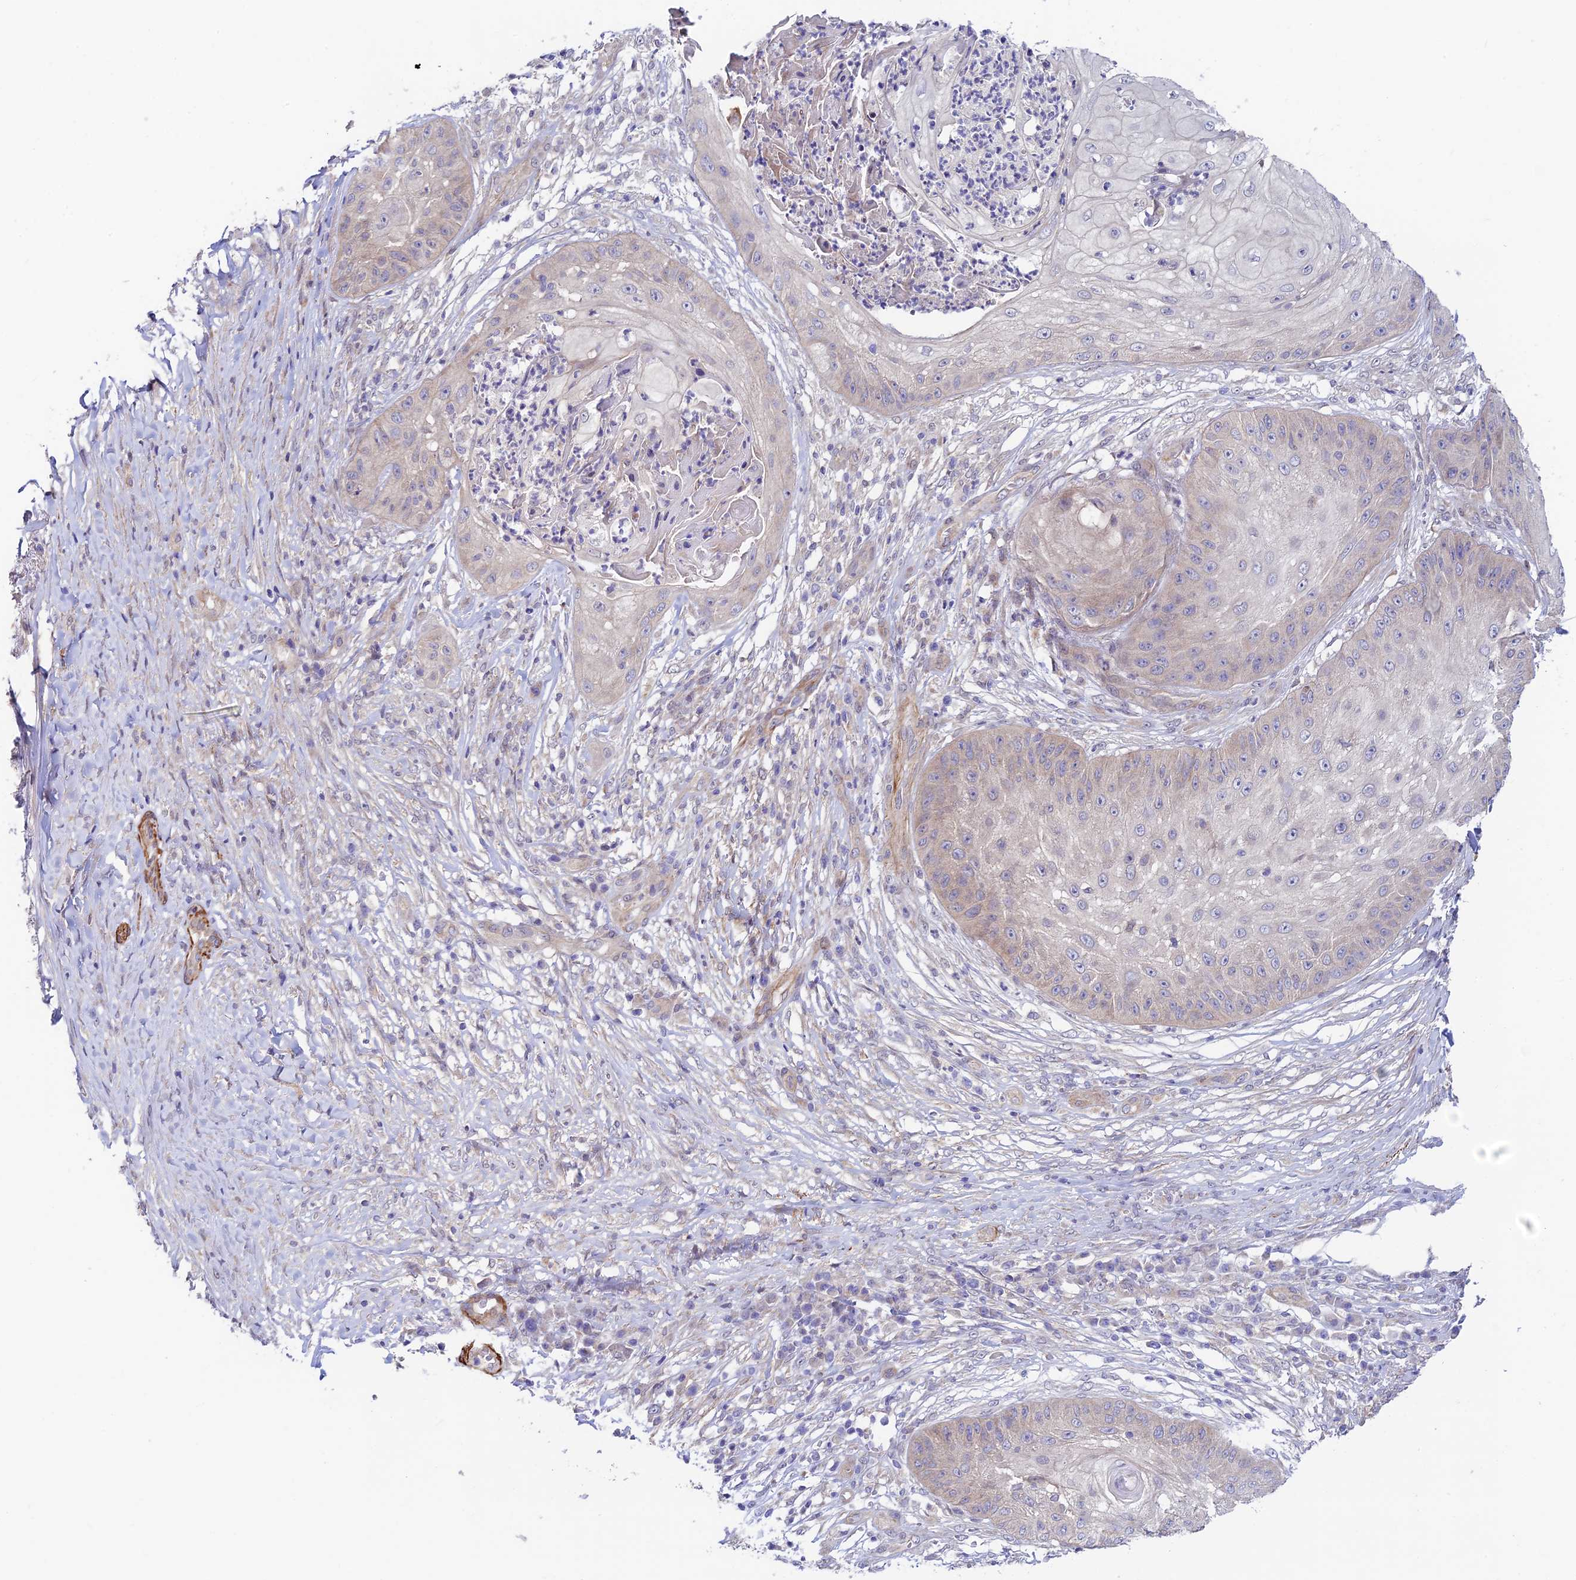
{"staining": {"intensity": "weak", "quantity": "<25%", "location": "cytoplasmic/membranous"}, "tissue": "skin cancer", "cell_type": "Tumor cells", "image_type": "cancer", "snomed": [{"axis": "morphology", "description": "Squamous cell carcinoma, NOS"}, {"axis": "topography", "description": "Skin"}], "caption": "Immunohistochemical staining of human skin squamous cell carcinoma exhibits no significant staining in tumor cells.", "gene": "ANKRD50", "patient": {"sex": "male", "age": 70}}